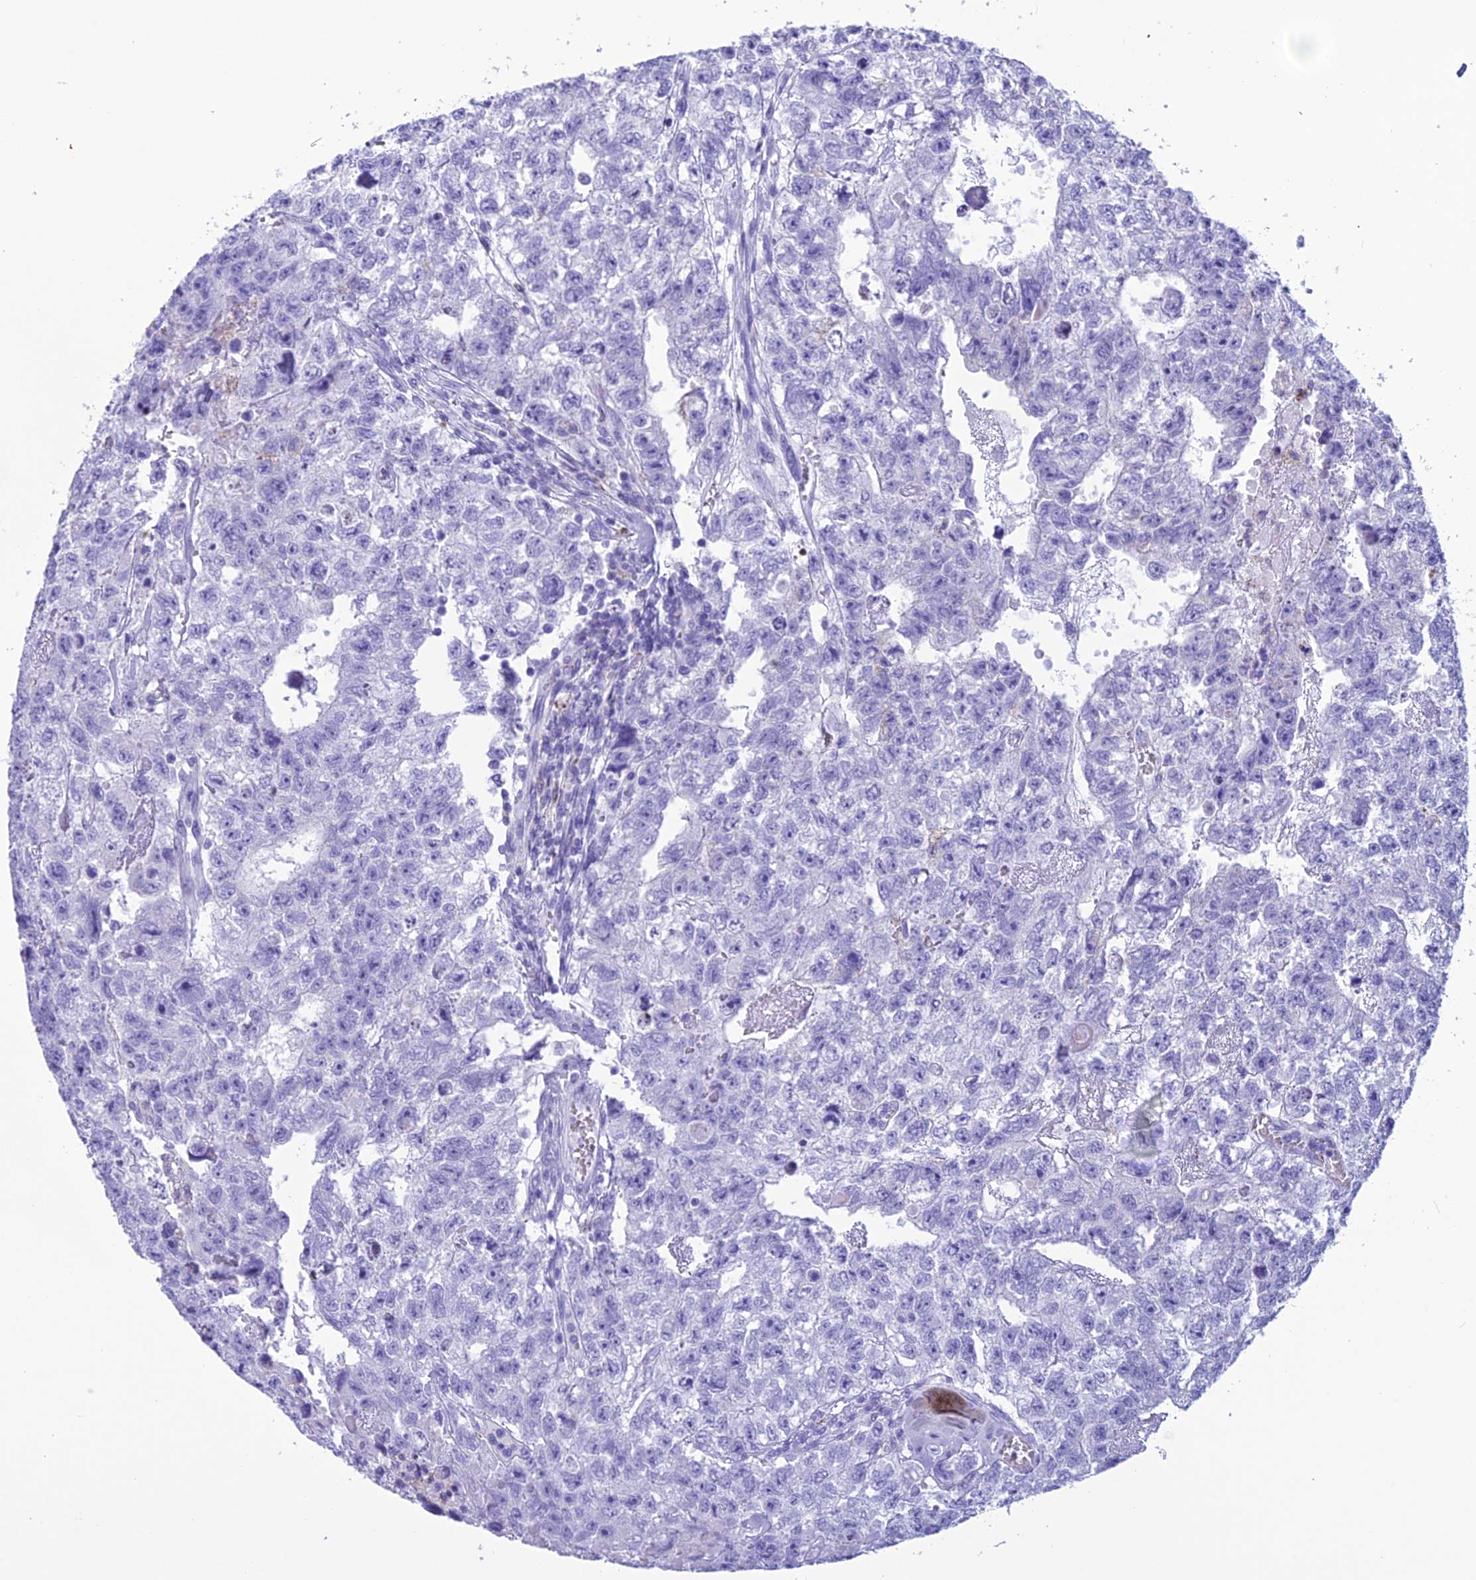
{"staining": {"intensity": "negative", "quantity": "none", "location": "none"}, "tissue": "testis cancer", "cell_type": "Tumor cells", "image_type": "cancer", "snomed": [{"axis": "morphology", "description": "Carcinoma, Embryonal, NOS"}, {"axis": "topography", "description": "Testis"}], "caption": "The photomicrograph reveals no staining of tumor cells in testis cancer.", "gene": "TRAM1L1", "patient": {"sex": "male", "age": 26}}